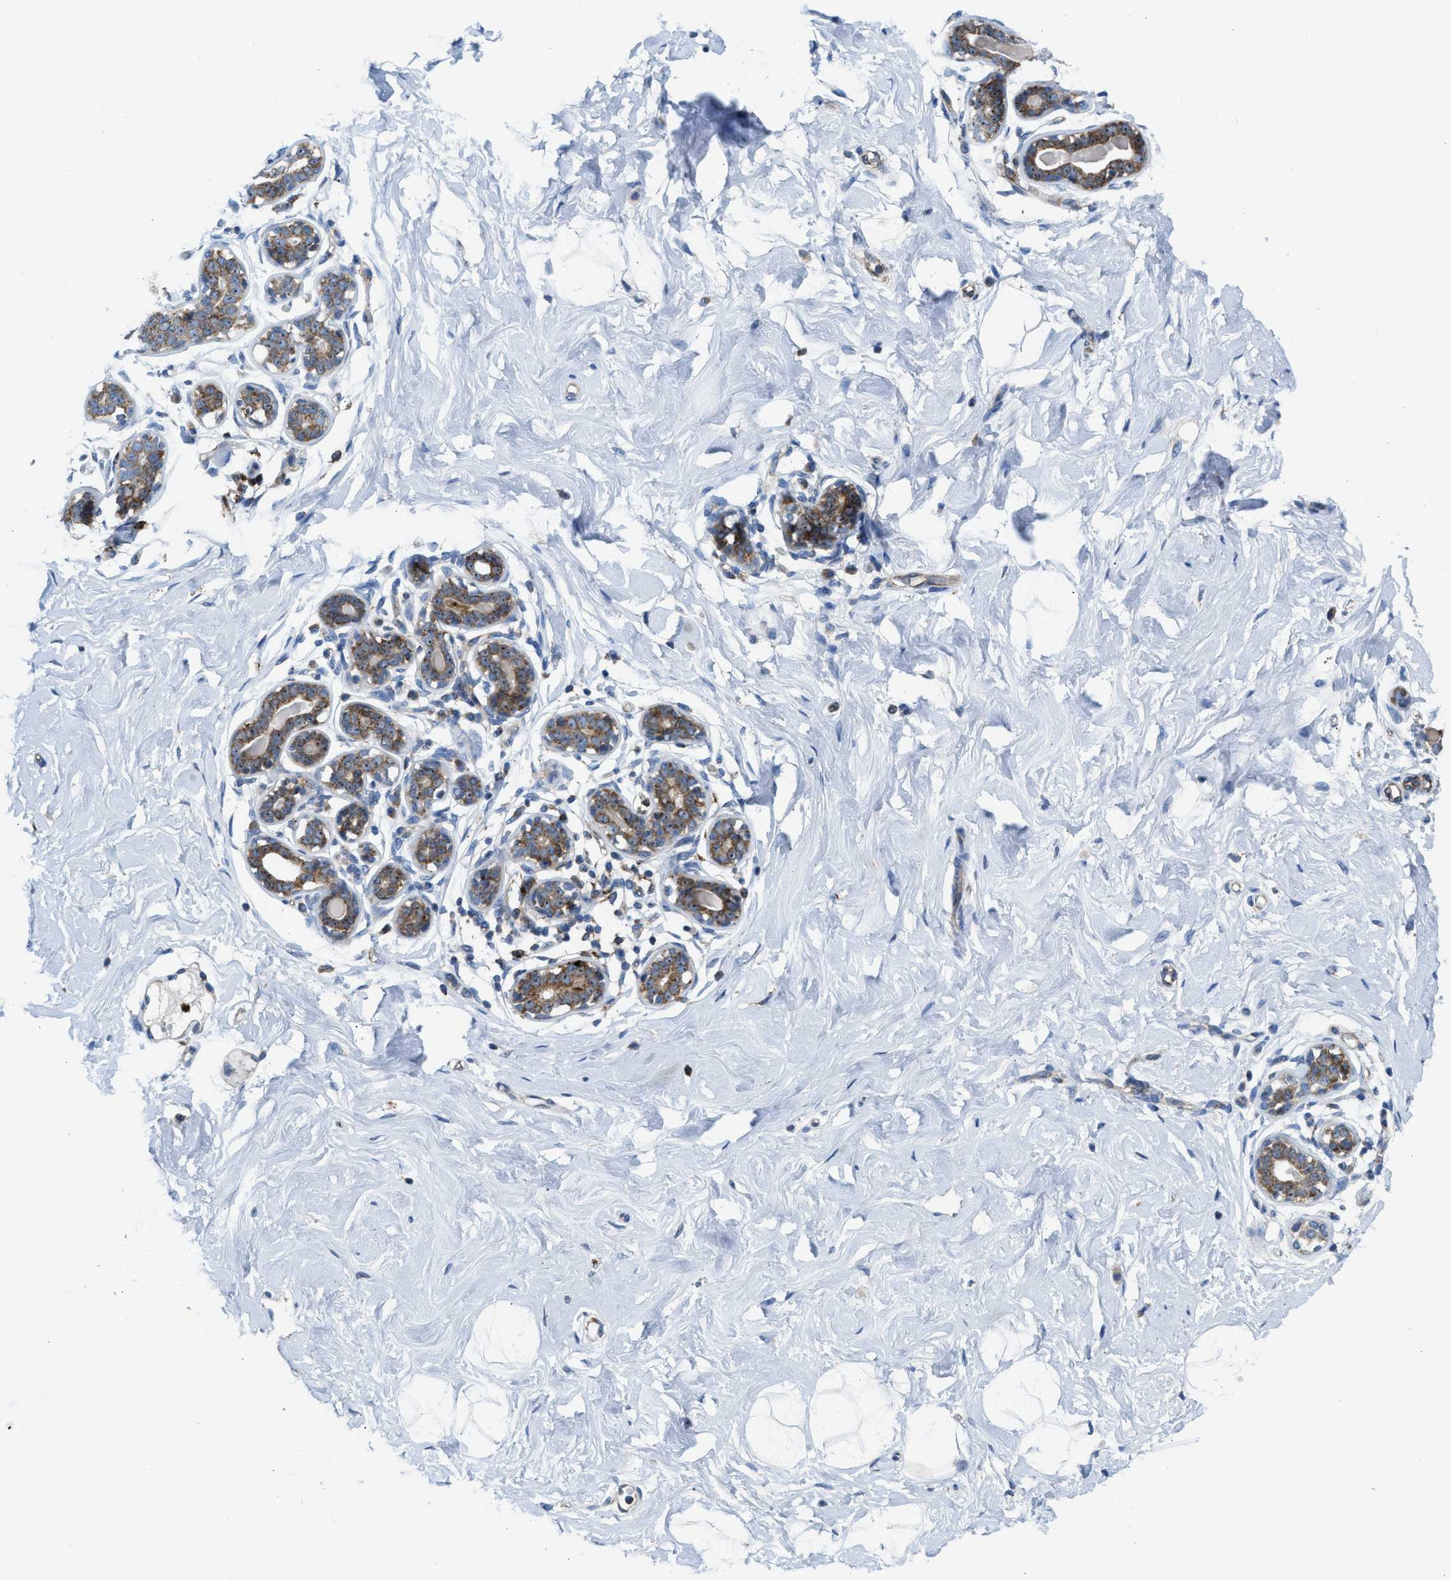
{"staining": {"intensity": "negative", "quantity": "none", "location": "none"}, "tissue": "breast", "cell_type": "Adipocytes", "image_type": "normal", "snomed": [{"axis": "morphology", "description": "Normal tissue, NOS"}, {"axis": "topography", "description": "Breast"}], "caption": "High magnification brightfield microscopy of unremarkable breast stained with DAB (3,3'-diaminobenzidine) (brown) and counterstained with hematoxylin (blue): adipocytes show no significant staining. The staining was performed using DAB (3,3'-diaminobenzidine) to visualize the protein expression in brown, while the nuclei were stained in blue with hematoxylin (Magnification: 20x).", "gene": "TPH1", "patient": {"sex": "female", "age": 23}}